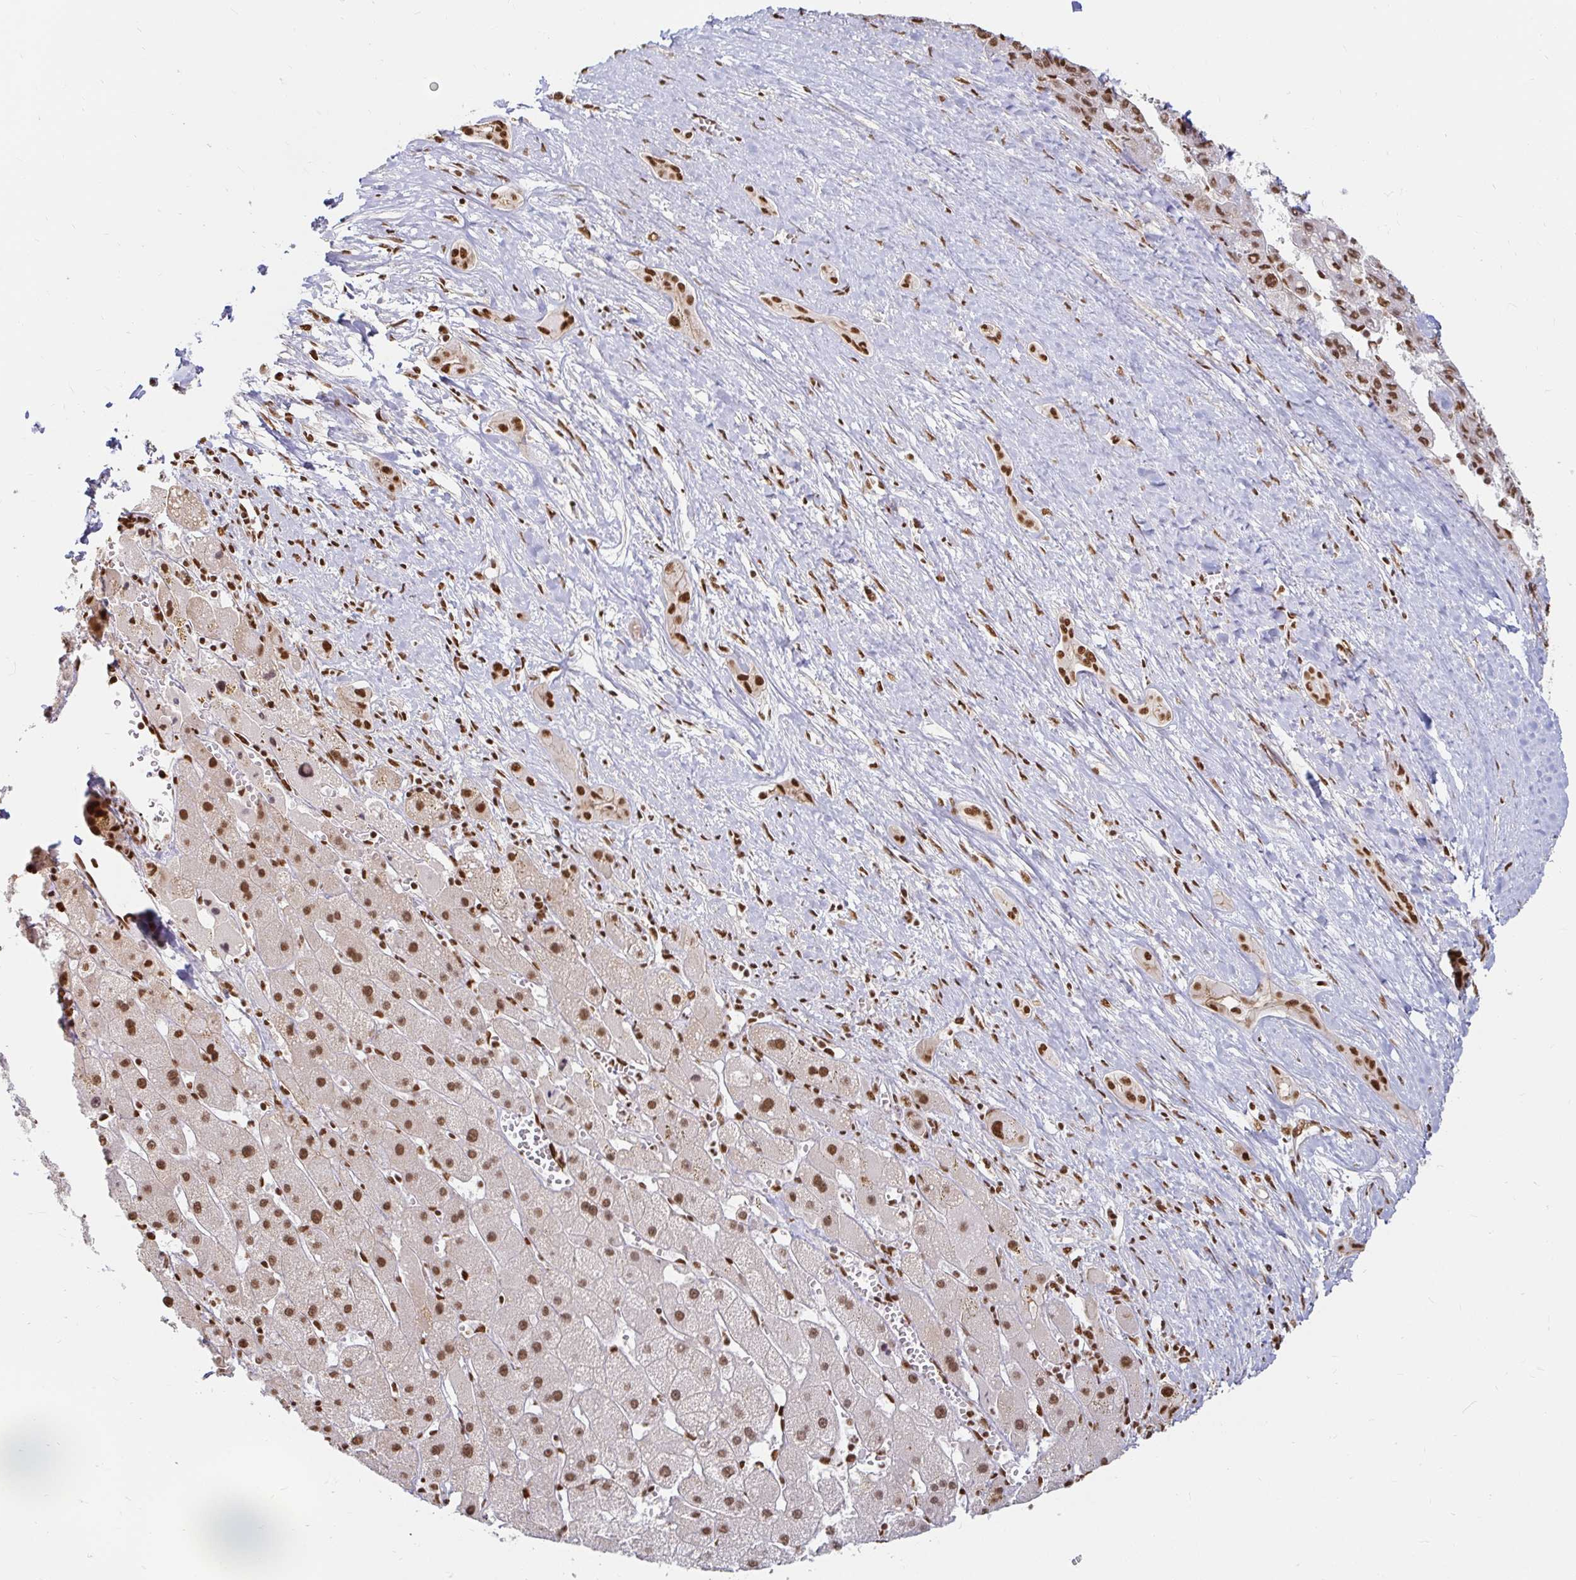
{"staining": {"intensity": "moderate", "quantity": ">75%", "location": "nuclear"}, "tissue": "liver cancer", "cell_type": "Tumor cells", "image_type": "cancer", "snomed": [{"axis": "morphology", "description": "Carcinoma, Hepatocellular, NOS"}, {"axis": "topography", "description": "Liver"}], "caption": "This image shows liver cancer (hepatocellular carcinoma) stained with IHC to label a protein in brown. The nuclear of tumor cells show moderate positivity for the protein. Nuclei are counter-stained blue.", "gene": "HNRNPU", "patient": {"sex": "female", "age": 82}}